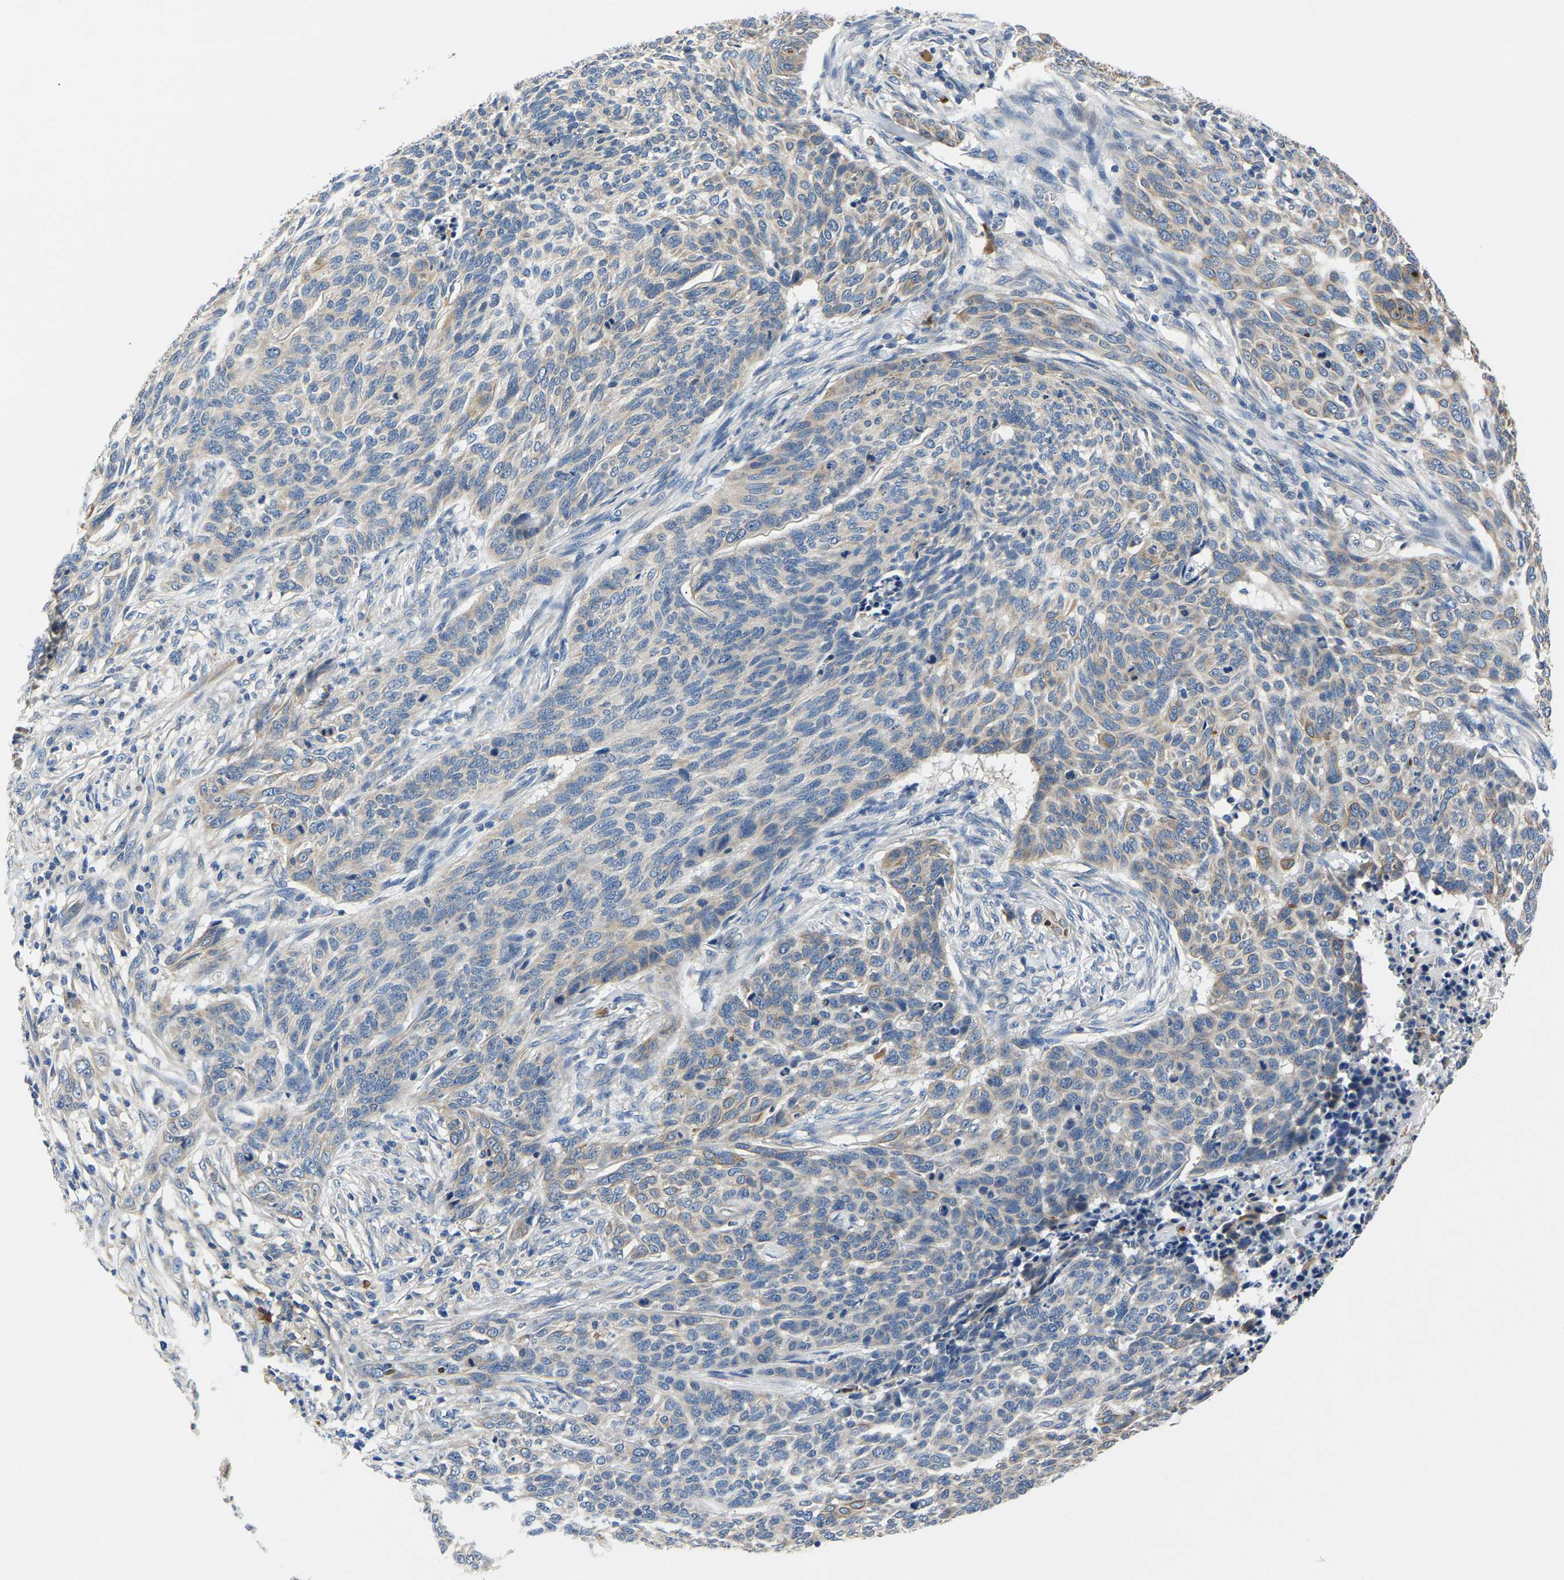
{"staining": {"intensity": "weak", "quantity": "<25%", "location": "cytoplasmic/membranous"}, "tissue": "skin cancer", "cell_type": "Tumor cells", "image_type": "cancer", "snomed": [{"axis": "morphology", "description": "Basal cell carcinoma"}, {"axis": "topography", "description": "Skin"}], "caption": "Immunohistochemistry micrograph of skin cancer (basal cell carcinoma) stained for a protein (brown), which exhibits no expression in tumor cells.", "gene": "TOR1B", "patient": {"sex": "male", "age": 85}}